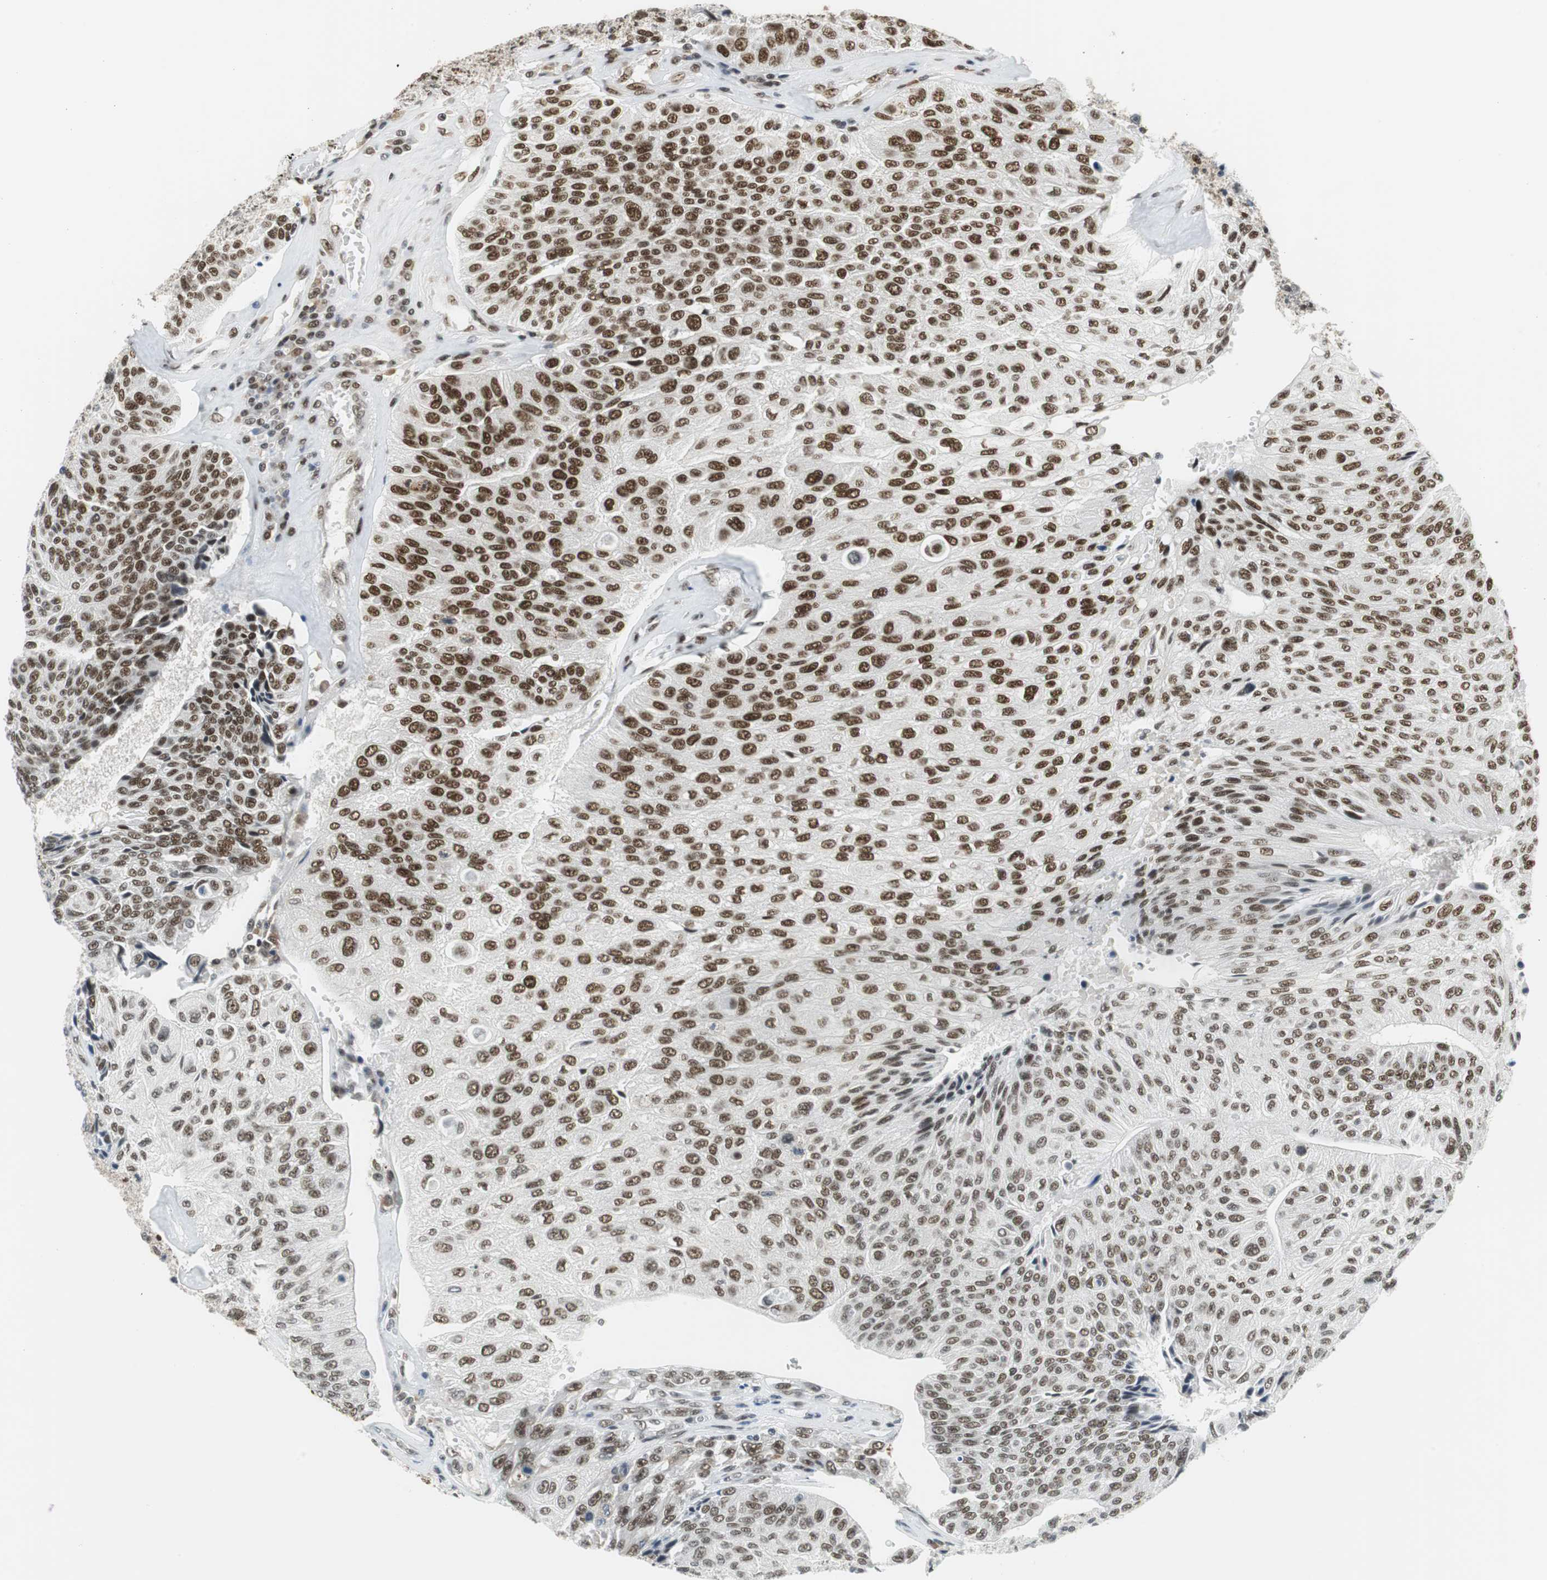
{"staining": {"intensity": "moderate", "quantity": ">75%", "location": "nuclear"}, "tissue": "urothelial cancer", "cell_type": "Tumor cells", "image_type": "cancer", "snomed": [{"axis": "morphology", "description": "Urothelial carcinoma, High grade"}, {"axis": "topography", "description": "Urinary bladder"}], "caption": "Human urothelial carcinoma (high-grade) stained with a brown dye exhibits moderate nuclear positive positivity in about >75% of tumor cells.", "gene": "PRKDC", "patient": {"sex": "male", "age": 66}}